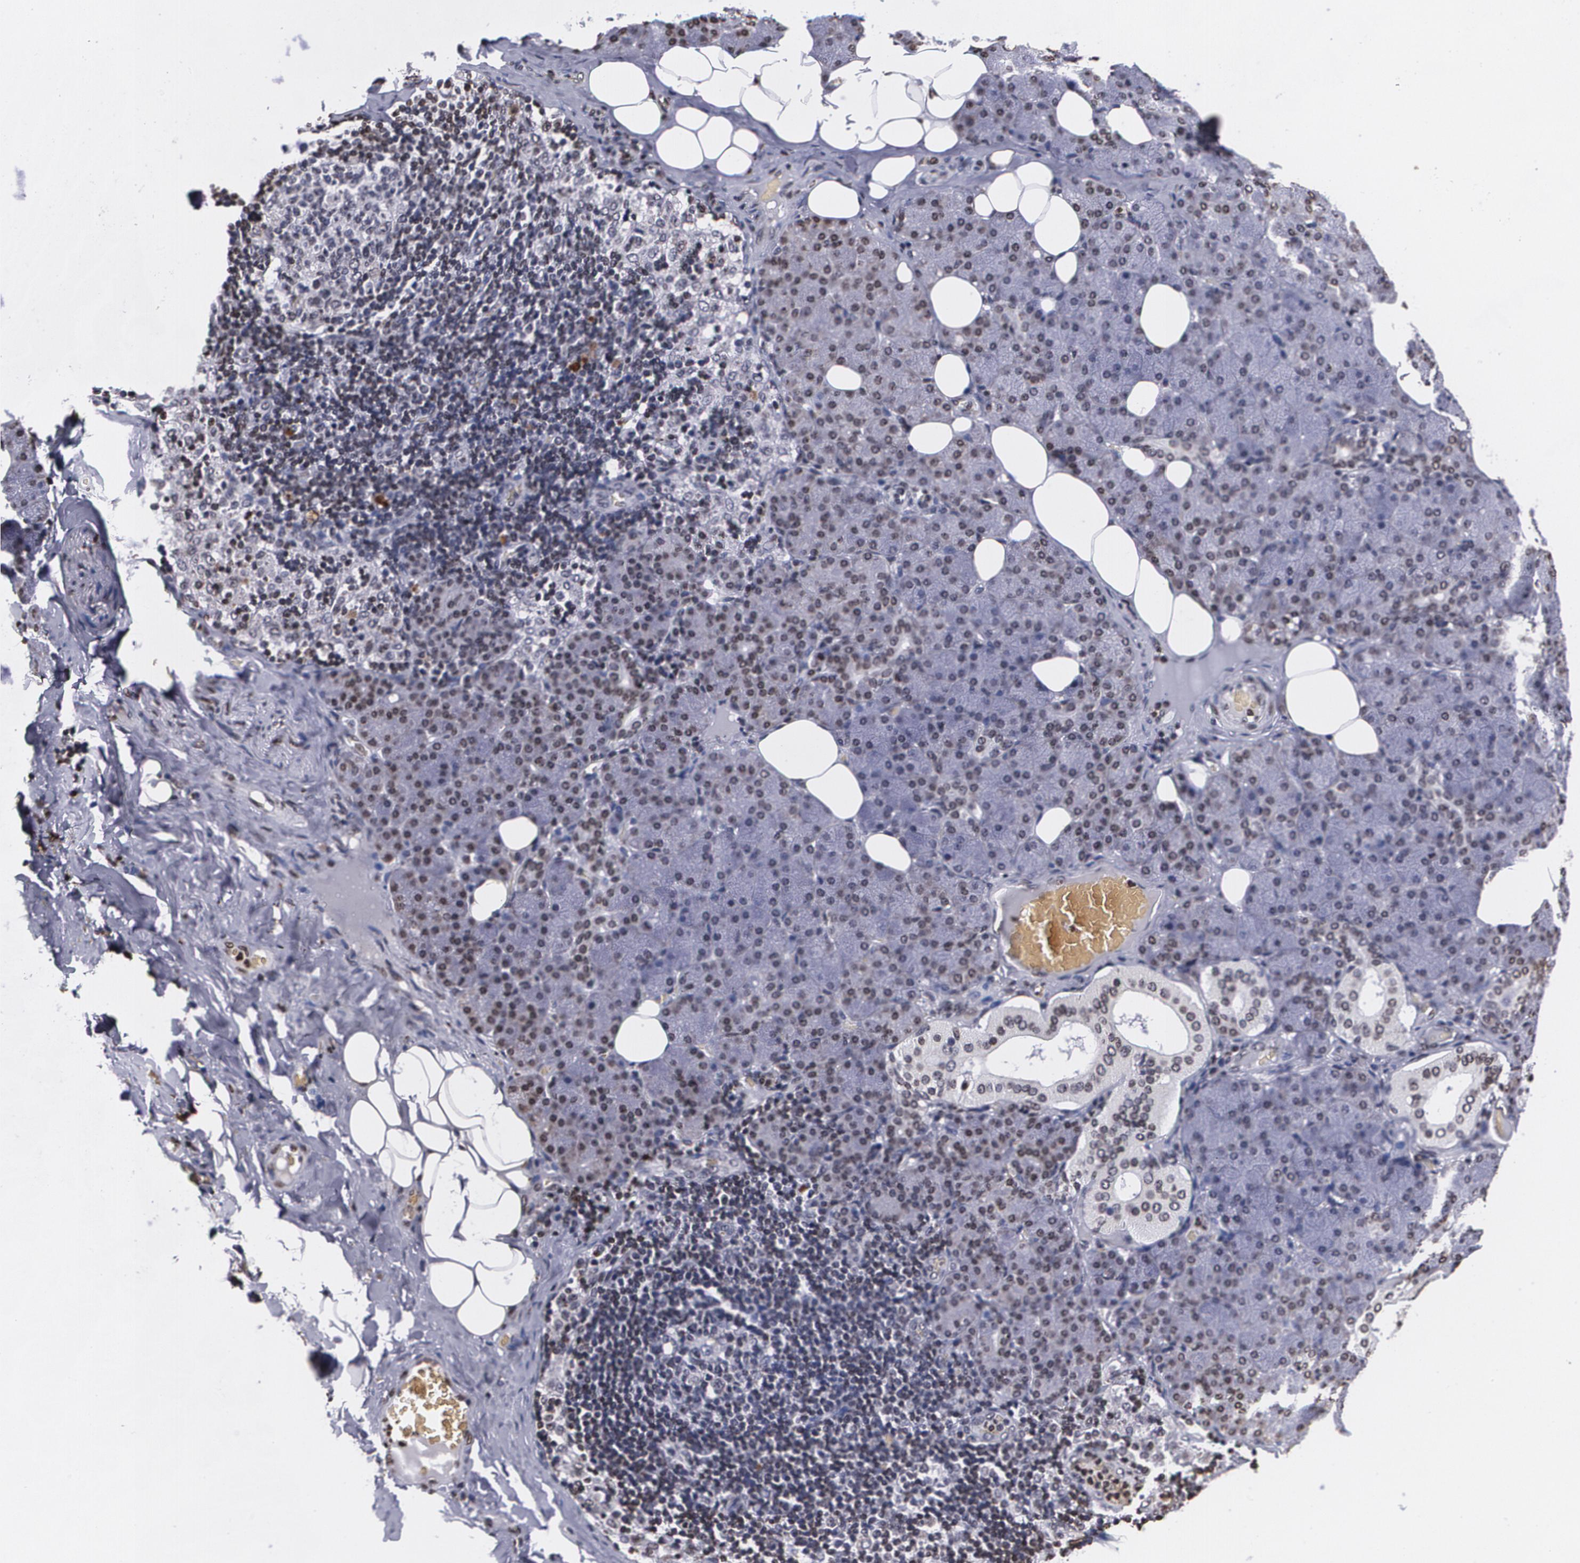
{"staining": {"intensity": "weak", "quantity": "25%-75%", "location": "nuclear"}, "tissue": "salivary gland", "cell_type": "Glandular cells", "image_type": "normal", "snomed": [{"axis": "morphology", "description": "Normal tissue, NOS"}, {"axis": "topography", "description": "Lymph node"}, {"axis": "topography", "description": "Salivary gland"}], "caption": "The micrograph reveals staining of benign salivary gland, revealing weak nuclear protein staining (brown color) within glandular cells. The staining is performed using DAB (3,3'-diaminobenzidine) brown chromogen to label protein expression. The nuclei are counter-stained blue using hematoxylin.", "gene": "MVP", "patient": {"sex": "male", "age": 8}}